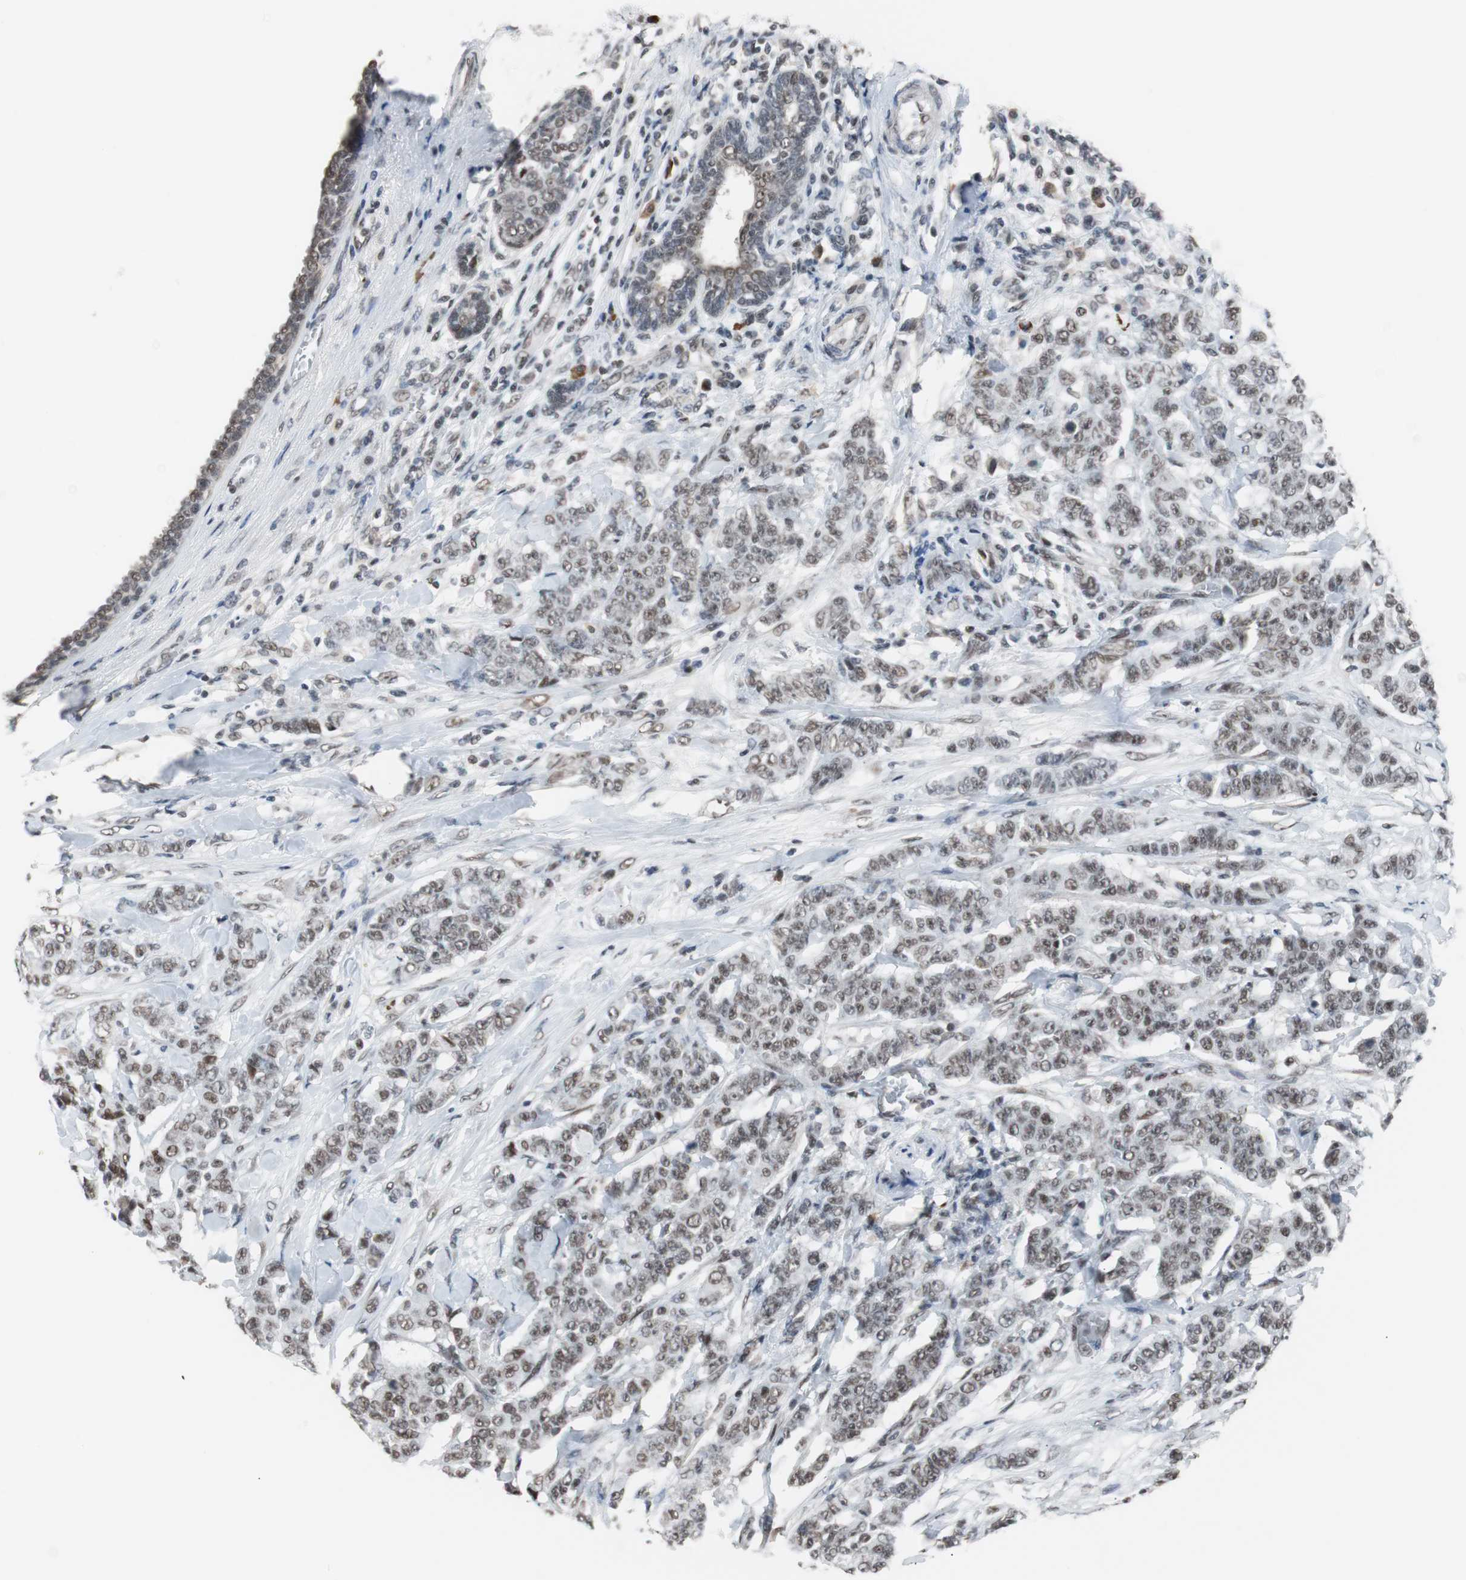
{"staining": {"intensity": "moderate", "quantity": ">75%", "location": "nuclear"}, "tissue": "breast cancer", "cell_type": "Tumor cells", "image_type": "cancer", "snomed": [{"axis": "morphology", "description": "Duct carcinoma"}, {"axis": "topography", "description": "Breast"}], "caption": "An immunohistochemistry (IHC) image of neoplastic tissue is shown. Protein staining in brown labels moderate nuclear positivity in breast cancer within tumor cells.", "gene": "TAF7", "patient": {"sex": "female", "age": 40}}